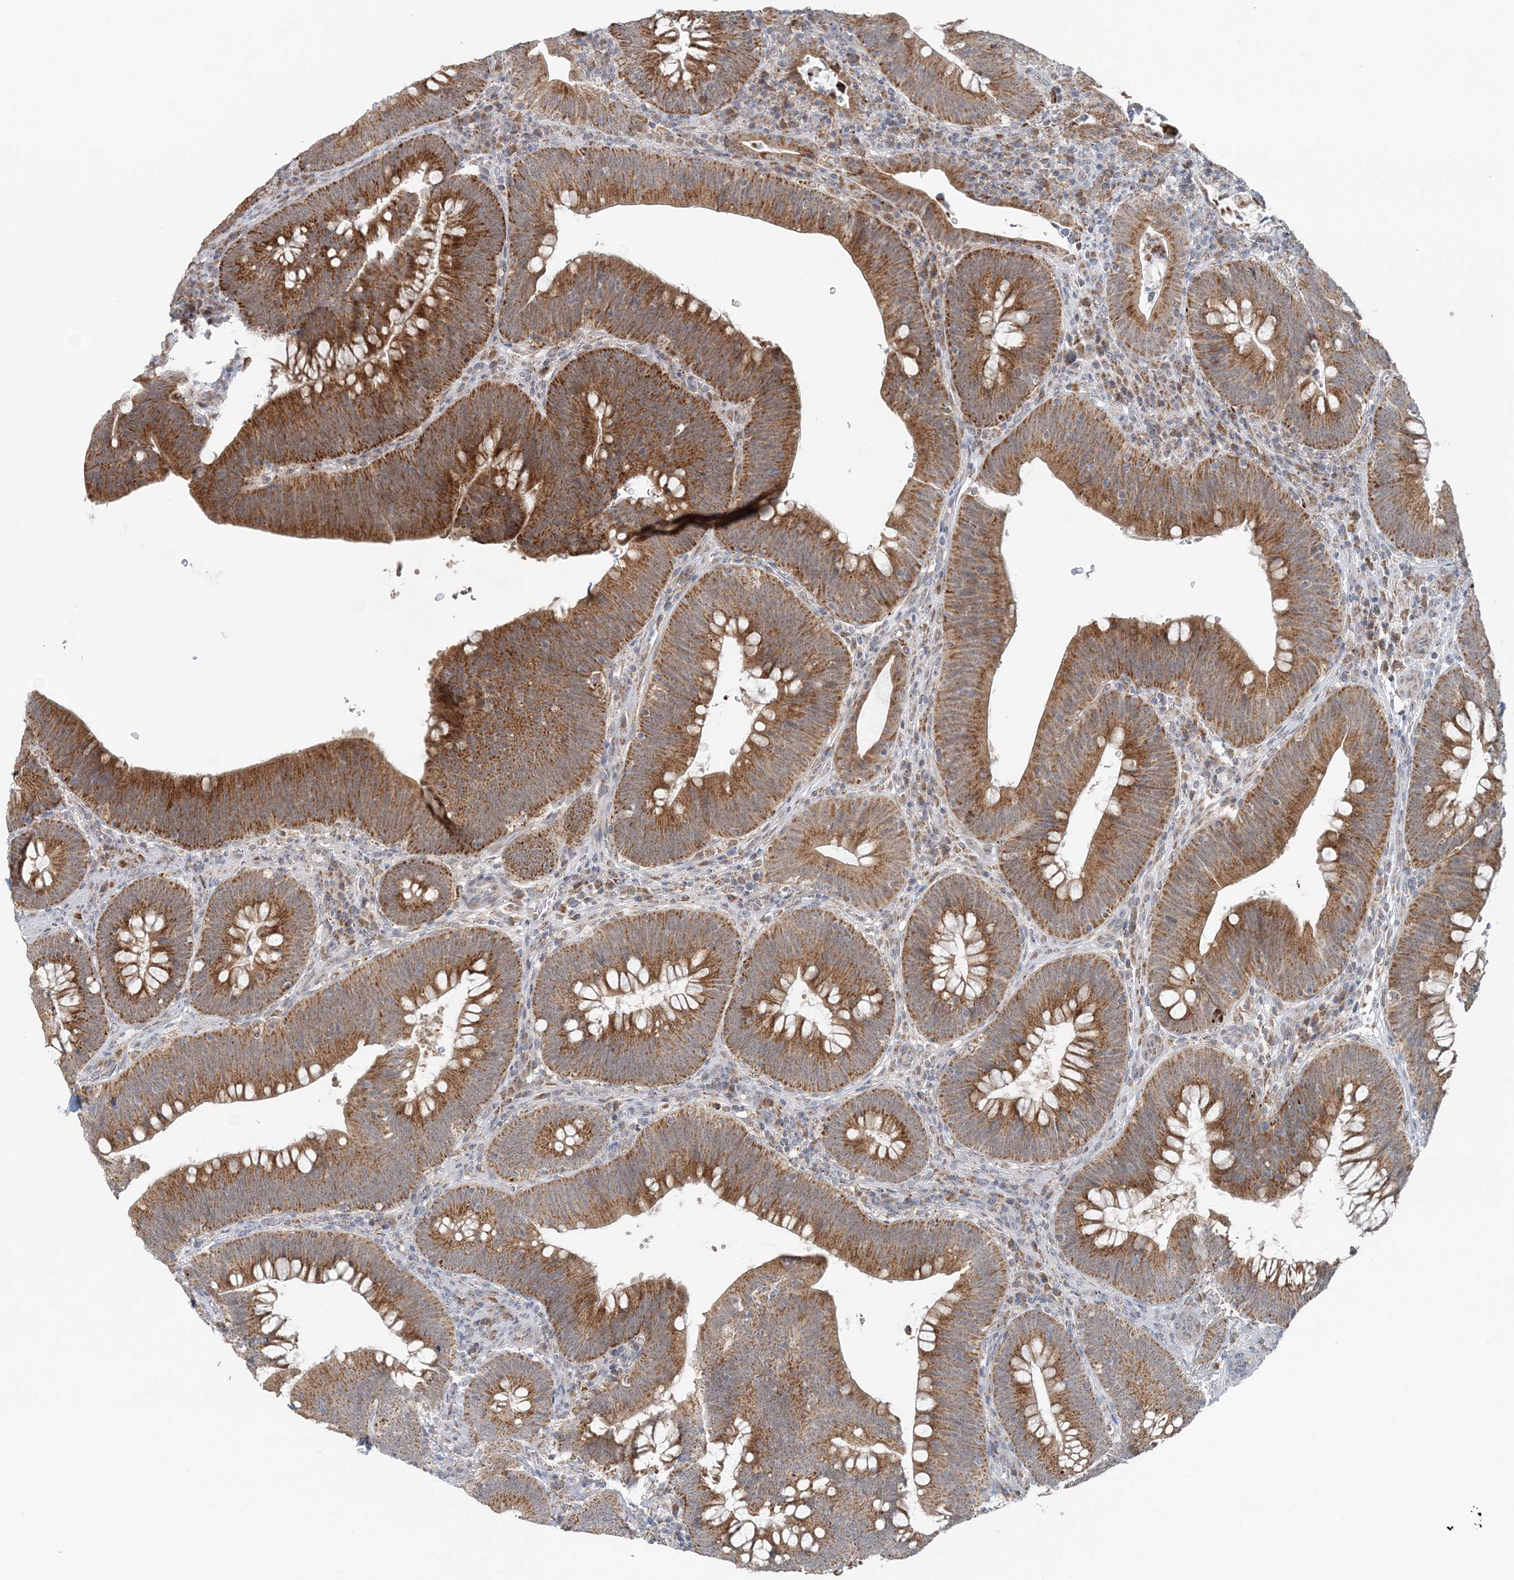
{"staining": {"intensity": "strong", "quantity": ">75%", "location": "cytoplasmic/membranous"}, "tissue": "colorectal cancer", "cell_type": "Tumor cells", "image_type": "cancer", "snomed": [{"axis": "morphology", "description": "Normal tissue, NOS"}, {"axis": "topography", "description": "Colon"}], "caption": "About >75% of tumor cells in human colorectal cancer reveal strong cytoplasmic/membranous protein staining as visualized by brown immunohistochemical staining.", "gene": "RNF150", "patient": {"sex": "female", "age": 82}}